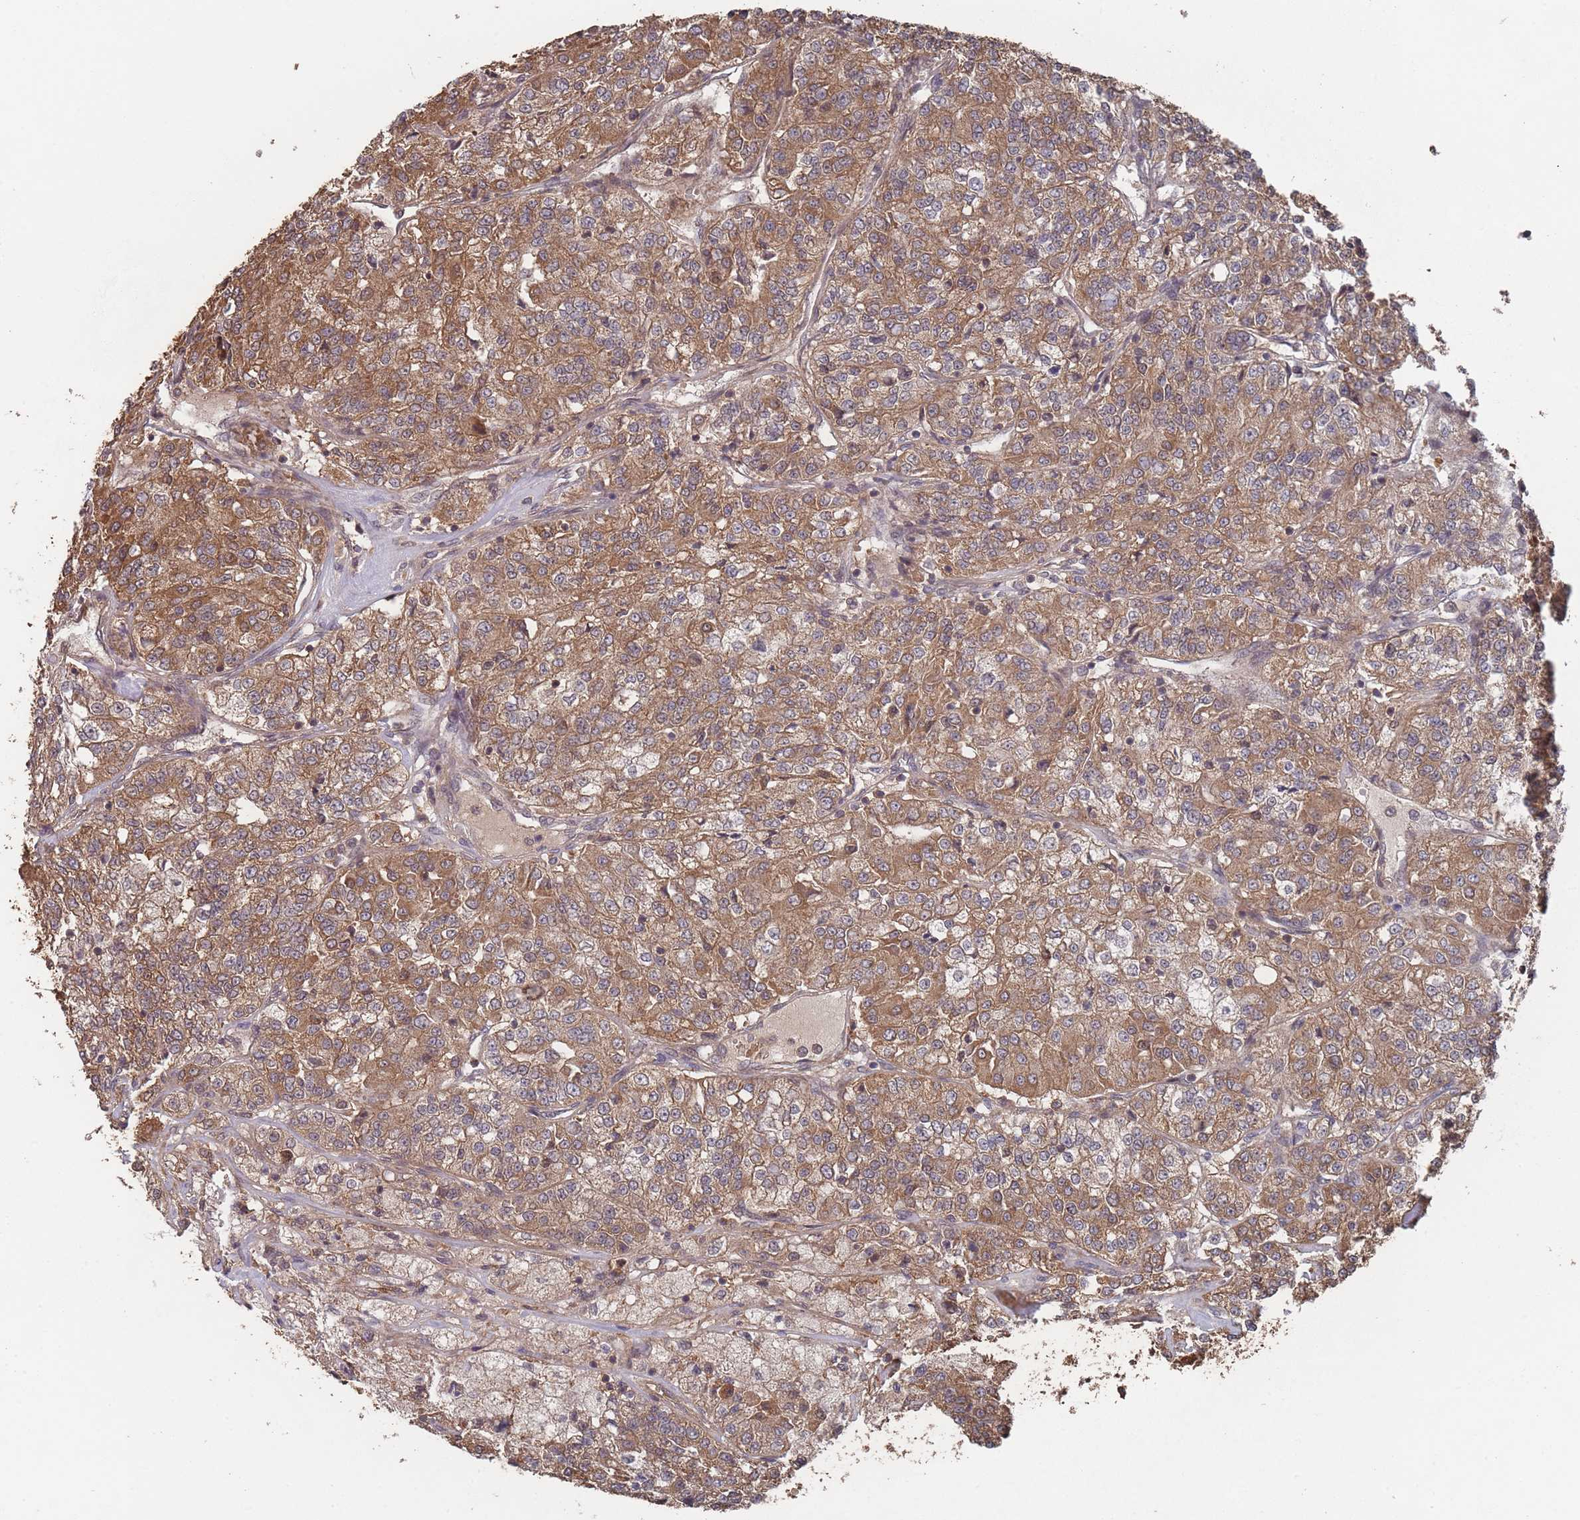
{"staining": {"intensity": "moderate", "quantity": ">75%", "location": "cytoplasmic/membranous"}, "tissue": "renal cancer", "cell_type": "Tumor cells", "image_type": "cancer", "snomed": [{"axis": "morphology", "description": "Adenocarcinoma, NOS"}, {"axis": "topography", "description": "Kidney"}], "caption": "About >75% of tumor cells in human renal adenocarcinoma display moderate cytoplasmic/membranous protein expression as visualized by brown immunohistochemical staining.", "gene": "SF3B1", "patient": {"sex": "female", "age": 63}}